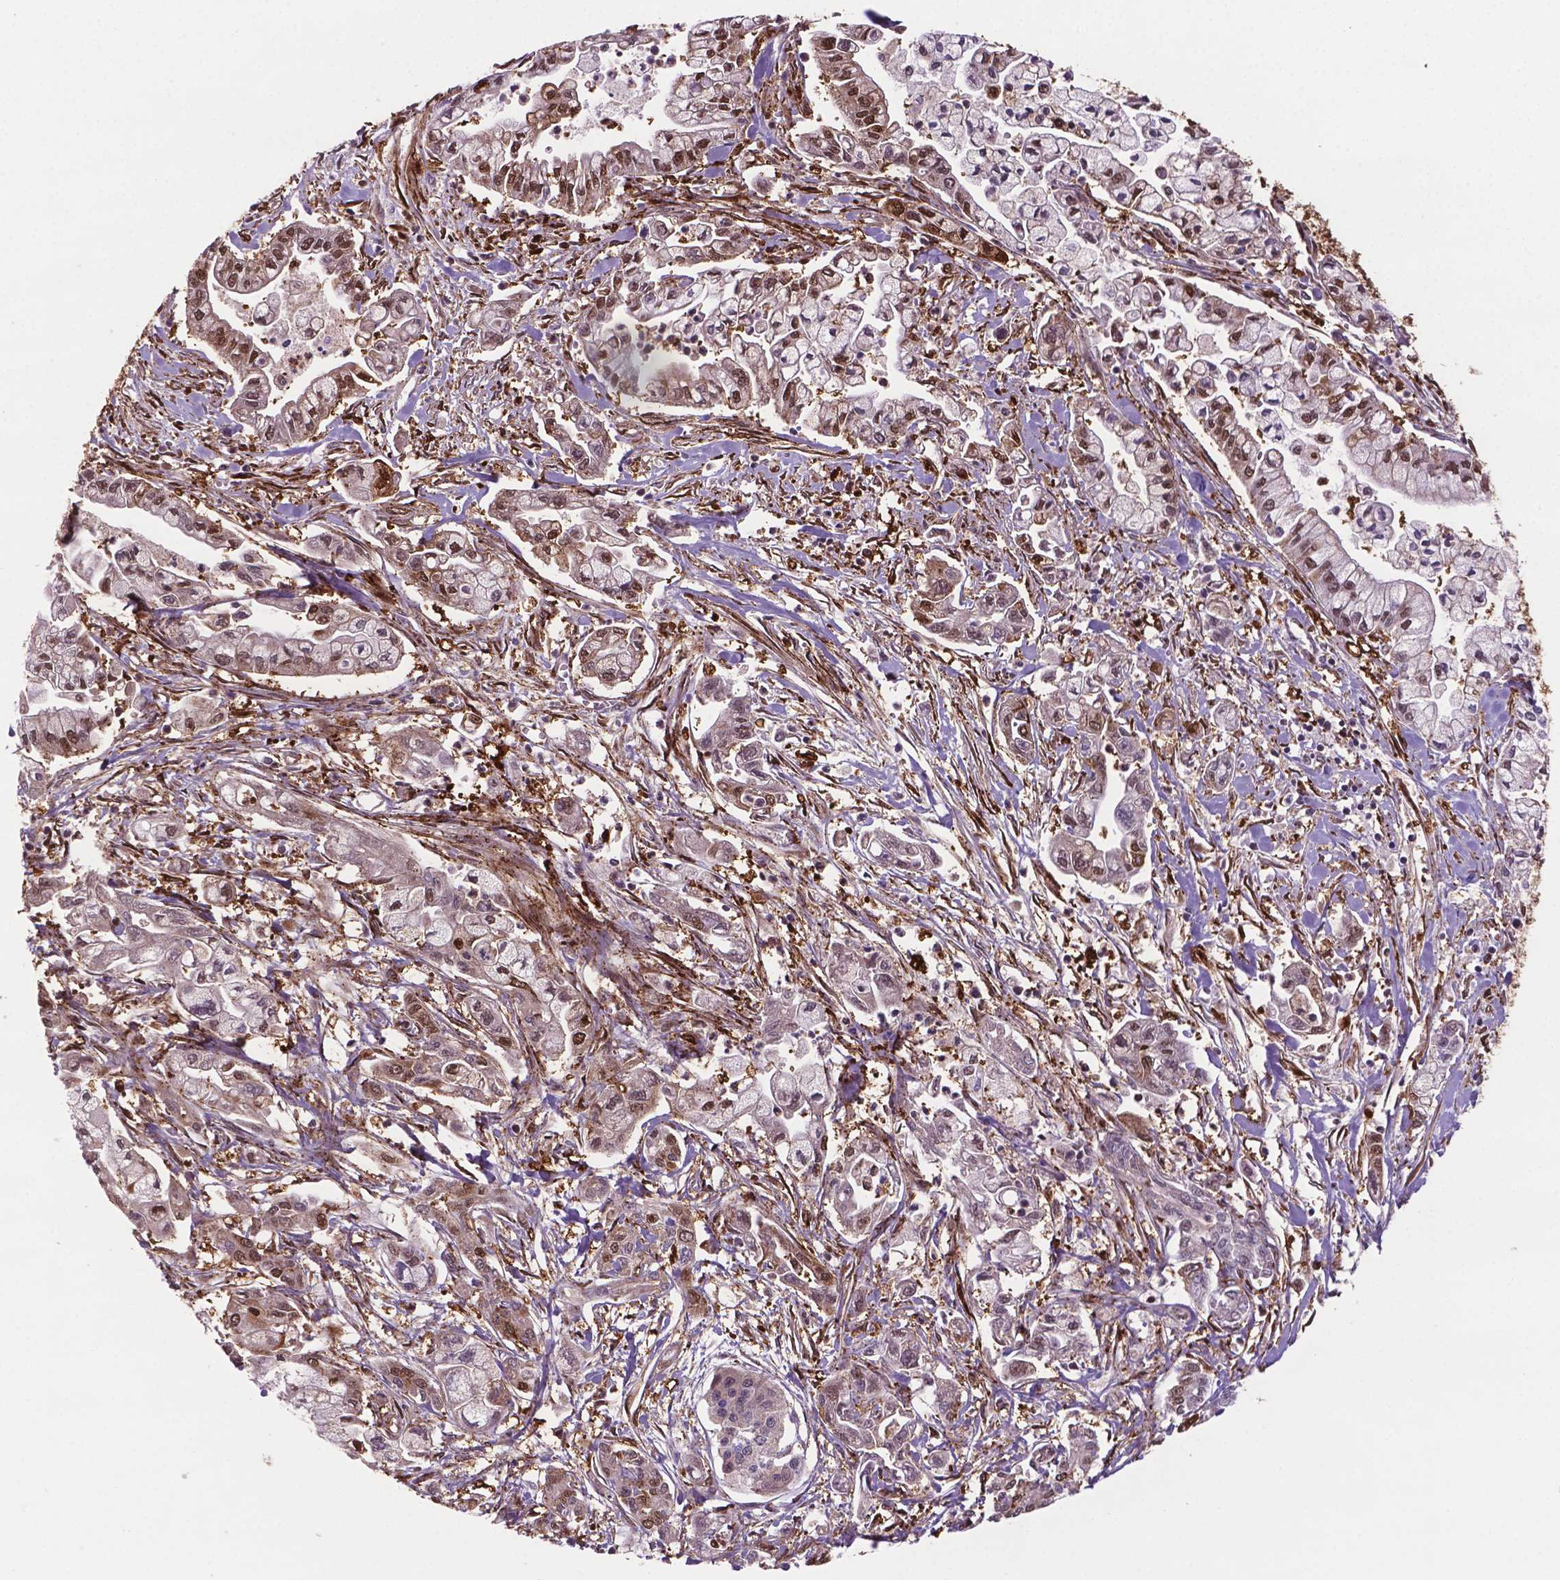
{"staining": {"intensity": "moderate", "quantity": "<25%", "location": "nuclear"}, "tissue": "pancreatic cancer", "cell_type": "Tumor cells", "image_type": "cancer", "snomed": [{"axis": "morphology", "description": "Adenocarcinoma, NOS"}, {"axis": "topography", "description": "Pancreas"}], "caption": "Immunohistochemistry (IHC) micrograph of neoplastic tissue: pancreatic cancer (adenocarcinoma) stained using immunohistochemistry reveals low levels of moderate protein expression localized specifically in the nuclear of tumor cells, appearing as a nuclear brown color.", "gene": "PLIN3", "patient": {"sex": "male", "age": 54}}